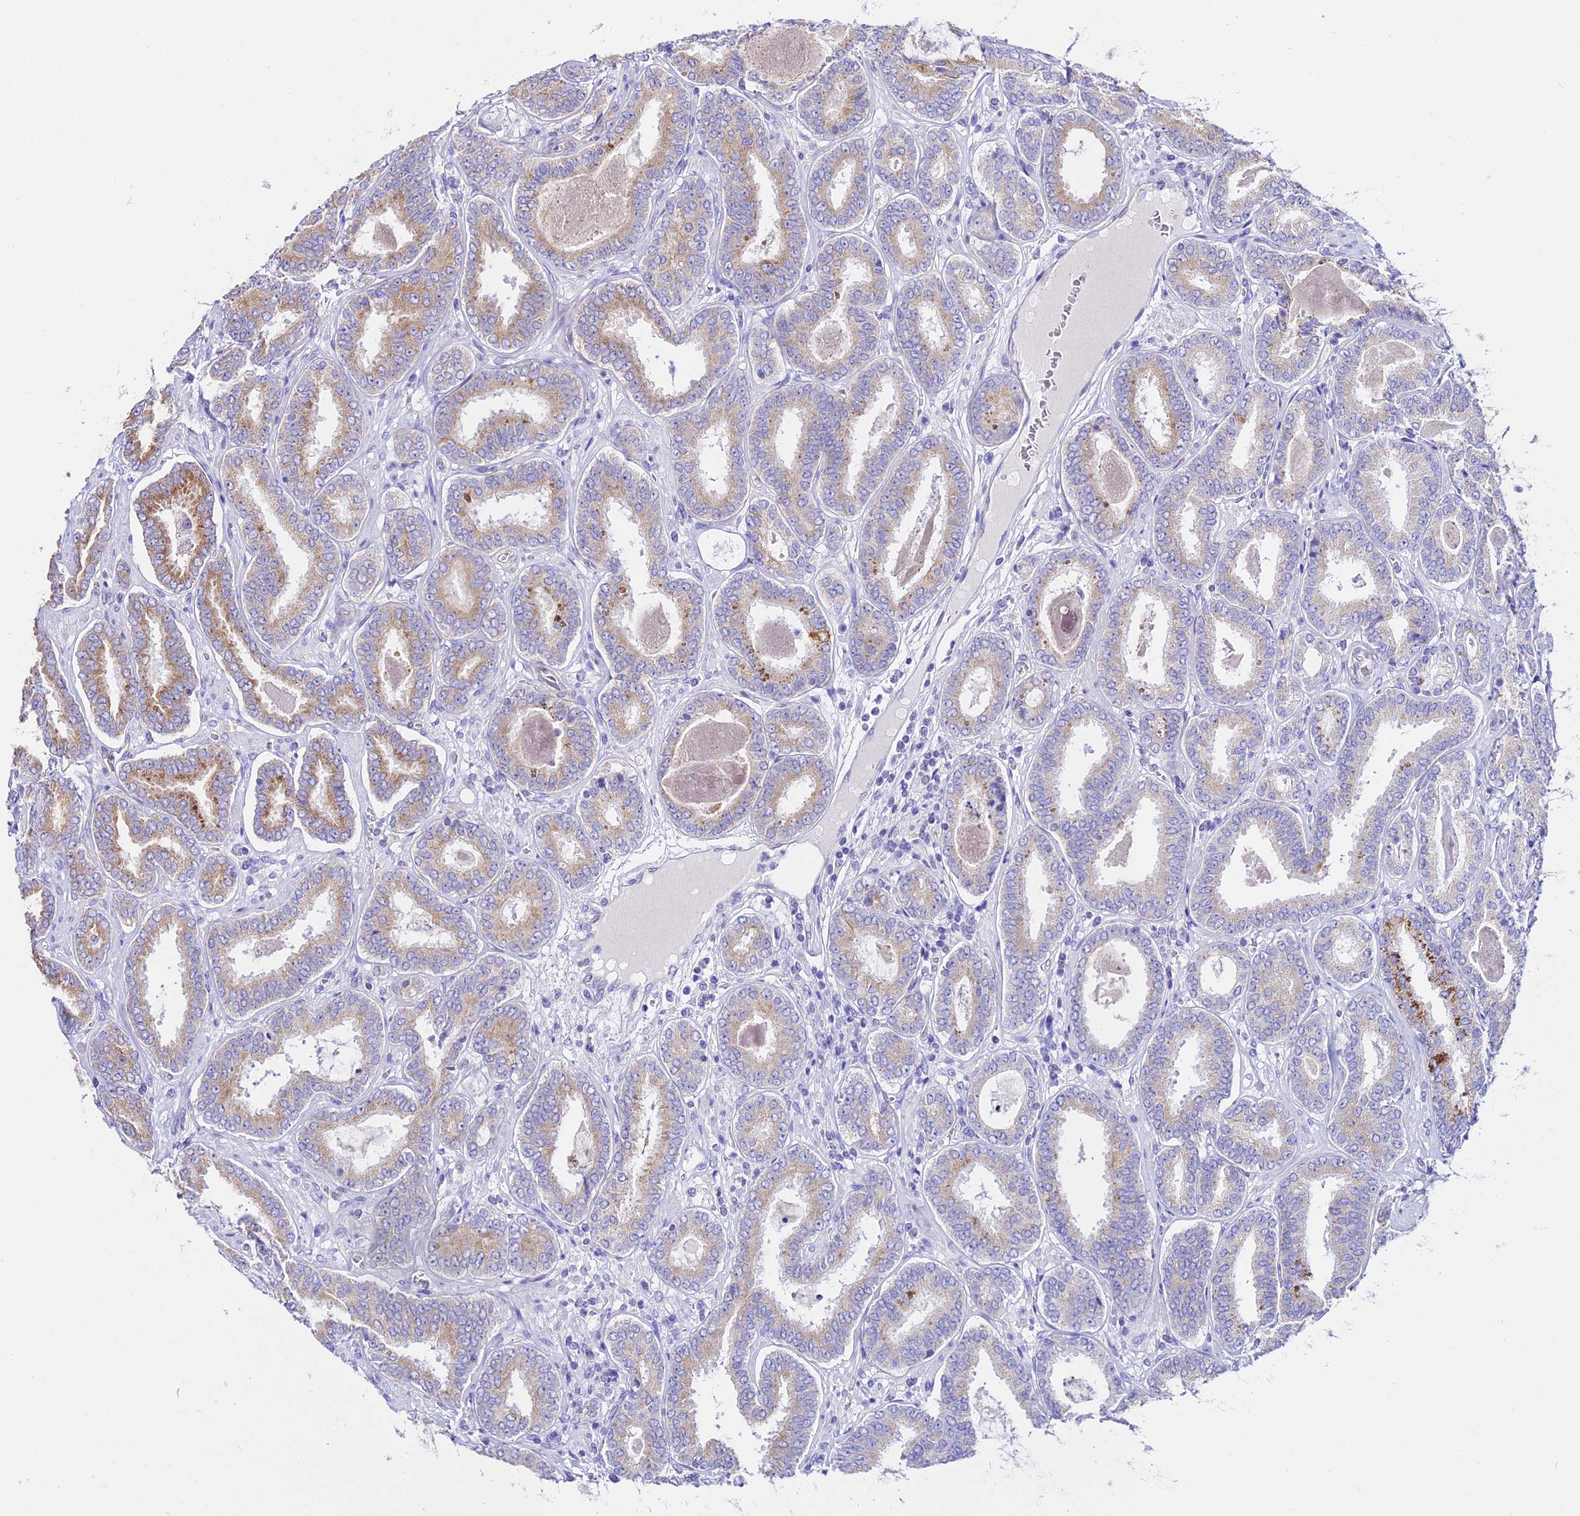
{"staining": {"intensity": "moderate", "quantity": "25%-75%", "location": "cytoplasmic/membranous"}, "tissue": "prostate cancer", "cell_type": "Tumor cells", "image_type": "cancer", "snomed": [{"axis": "morphology", "description": "Adenocarcinoma, High grade"}, {"axis": "topography", "description": "Prostate"}], "caption": "Prostate cancer (high-grade adenocarcinoma) tissue reveals moderate cytoplasmic/membranous expression in approximately 25%-75% of tumor cells, visualized by immunohistochemistry. (DAB = brown stain, brightfield microscopy at high magnification).", "gene": "TUBA3D", "patient": {"sex": "male", "age": 72}}